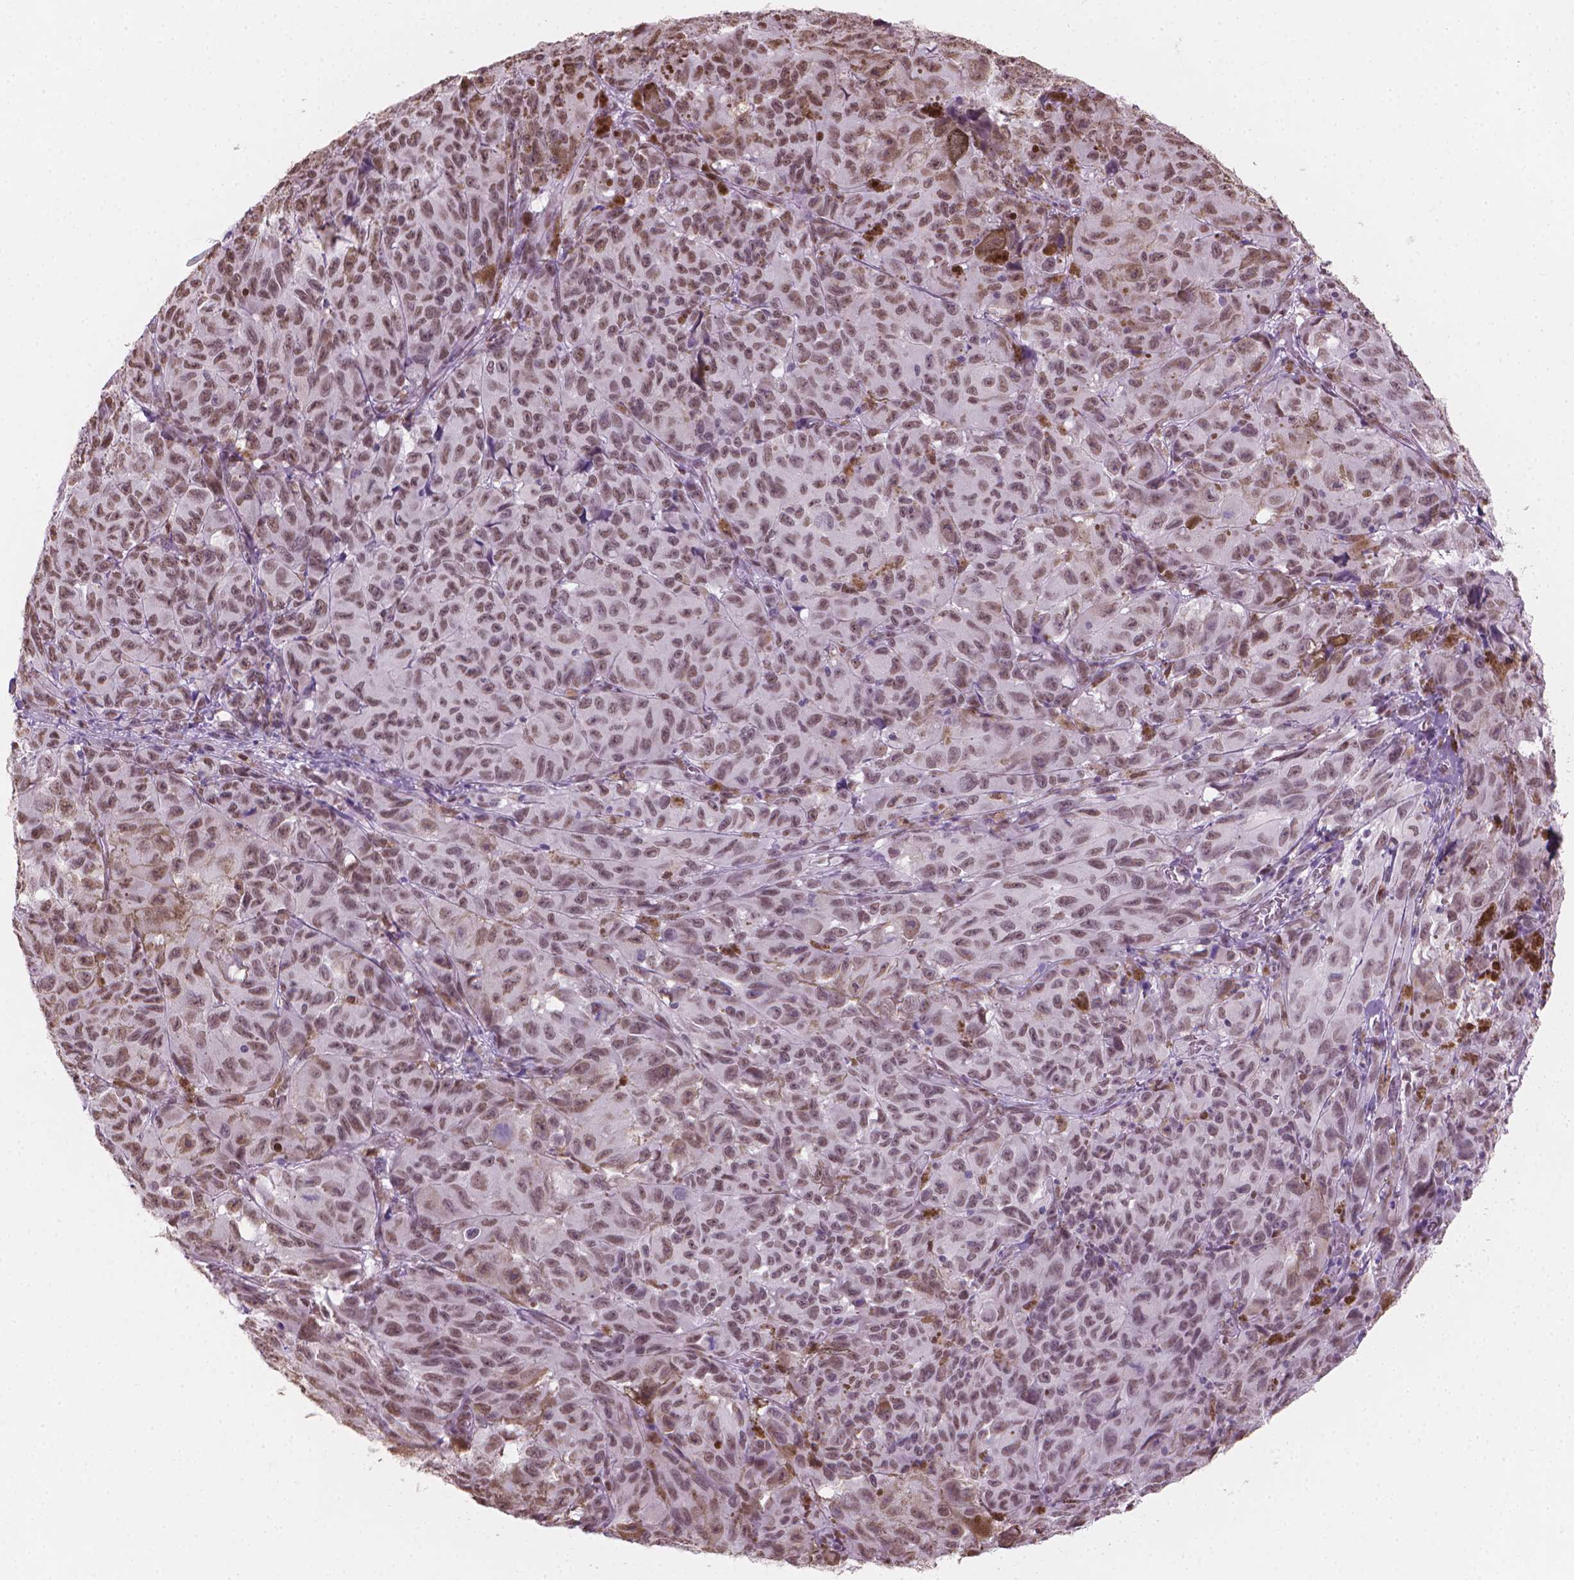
{"staining": {"intensity": "moderate", "quantity": "25%-75%", "location": "nuclear"}, "tissue": "melanoma", "cell_type": "Tumor cells", "image_type": "cancer", "snomed": [{"axis": "morphology", "description": "Malignant melanoma, NOS"}, {"axis": "topography", "description": "Vulva, labia, clitoris and Bartholin´s gland, NO"}], "caption": "Malignant melanoma stained for a protein reveals moderate nuclear positivity in tumor cells. The staining was performed using DAB (3,3'-diaminobenzidine), with brown indicating positive protein expression. Nuclei are stained blue with hematoxylin.", "gene": "PIAS2", "patient": {"sex": "female", "age": 75}}